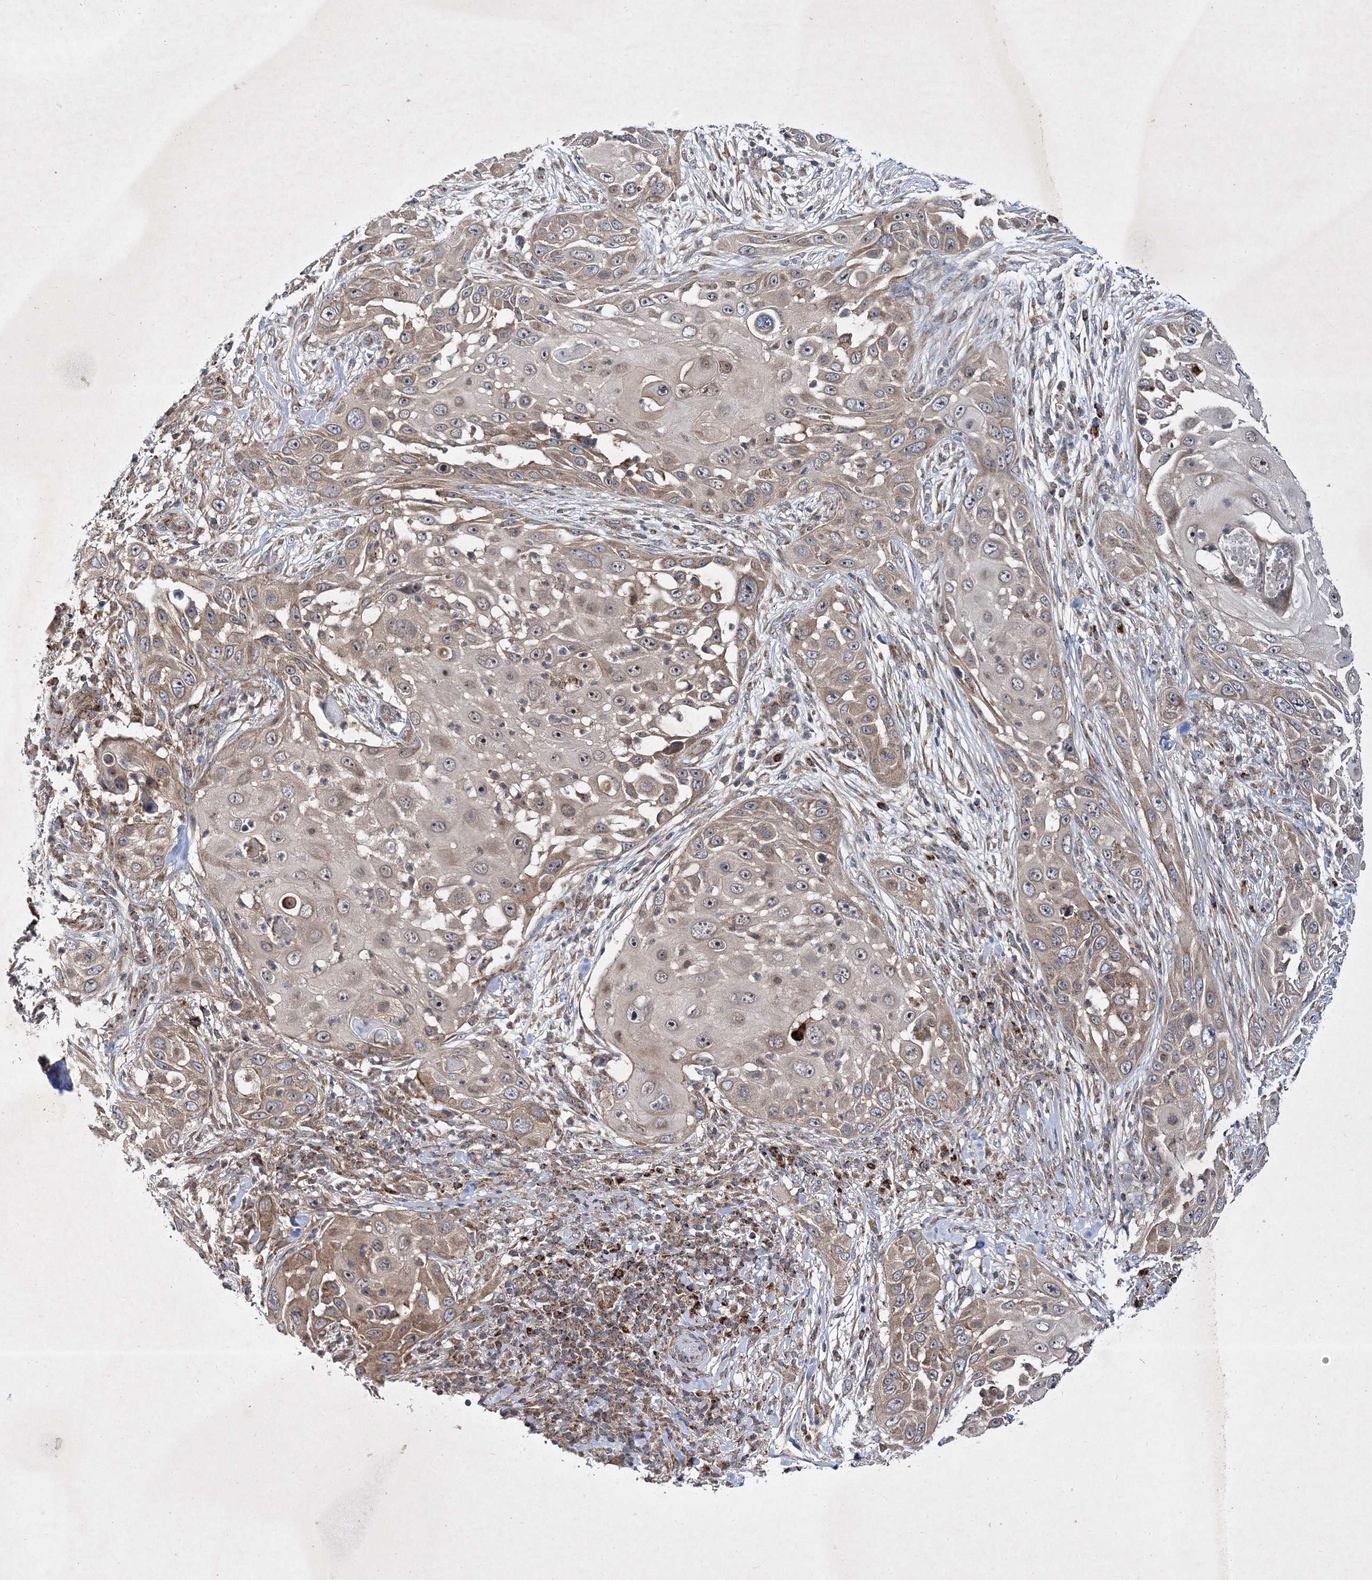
{"staining": {"intensity": "moderate", "quantity": "25%-75%", "location": "cytoplasmic/membranous"}, "tissue": "skin cancer", "cell_type": "Tumor cells", "image_type": "cancer", "snomed": [{"axis": "morphology", "description": "Squamous cell carcinoma, NOS"}, {"axis": "topography", "description": "Skin"}], "caption": "Tumor cells show medium levels of moderate cytoplasmic/membranous positivity in approximately 25%-75% of cells in human skin cancer. The staining is performed using DAB (3,3'-diaminobenzidine) brown chromogen to label protein expression. The nuclei are counter-stained blue using hematoxylin.", "gene": "SCRN3", "patient": {"sex": "female", "age": 44}}